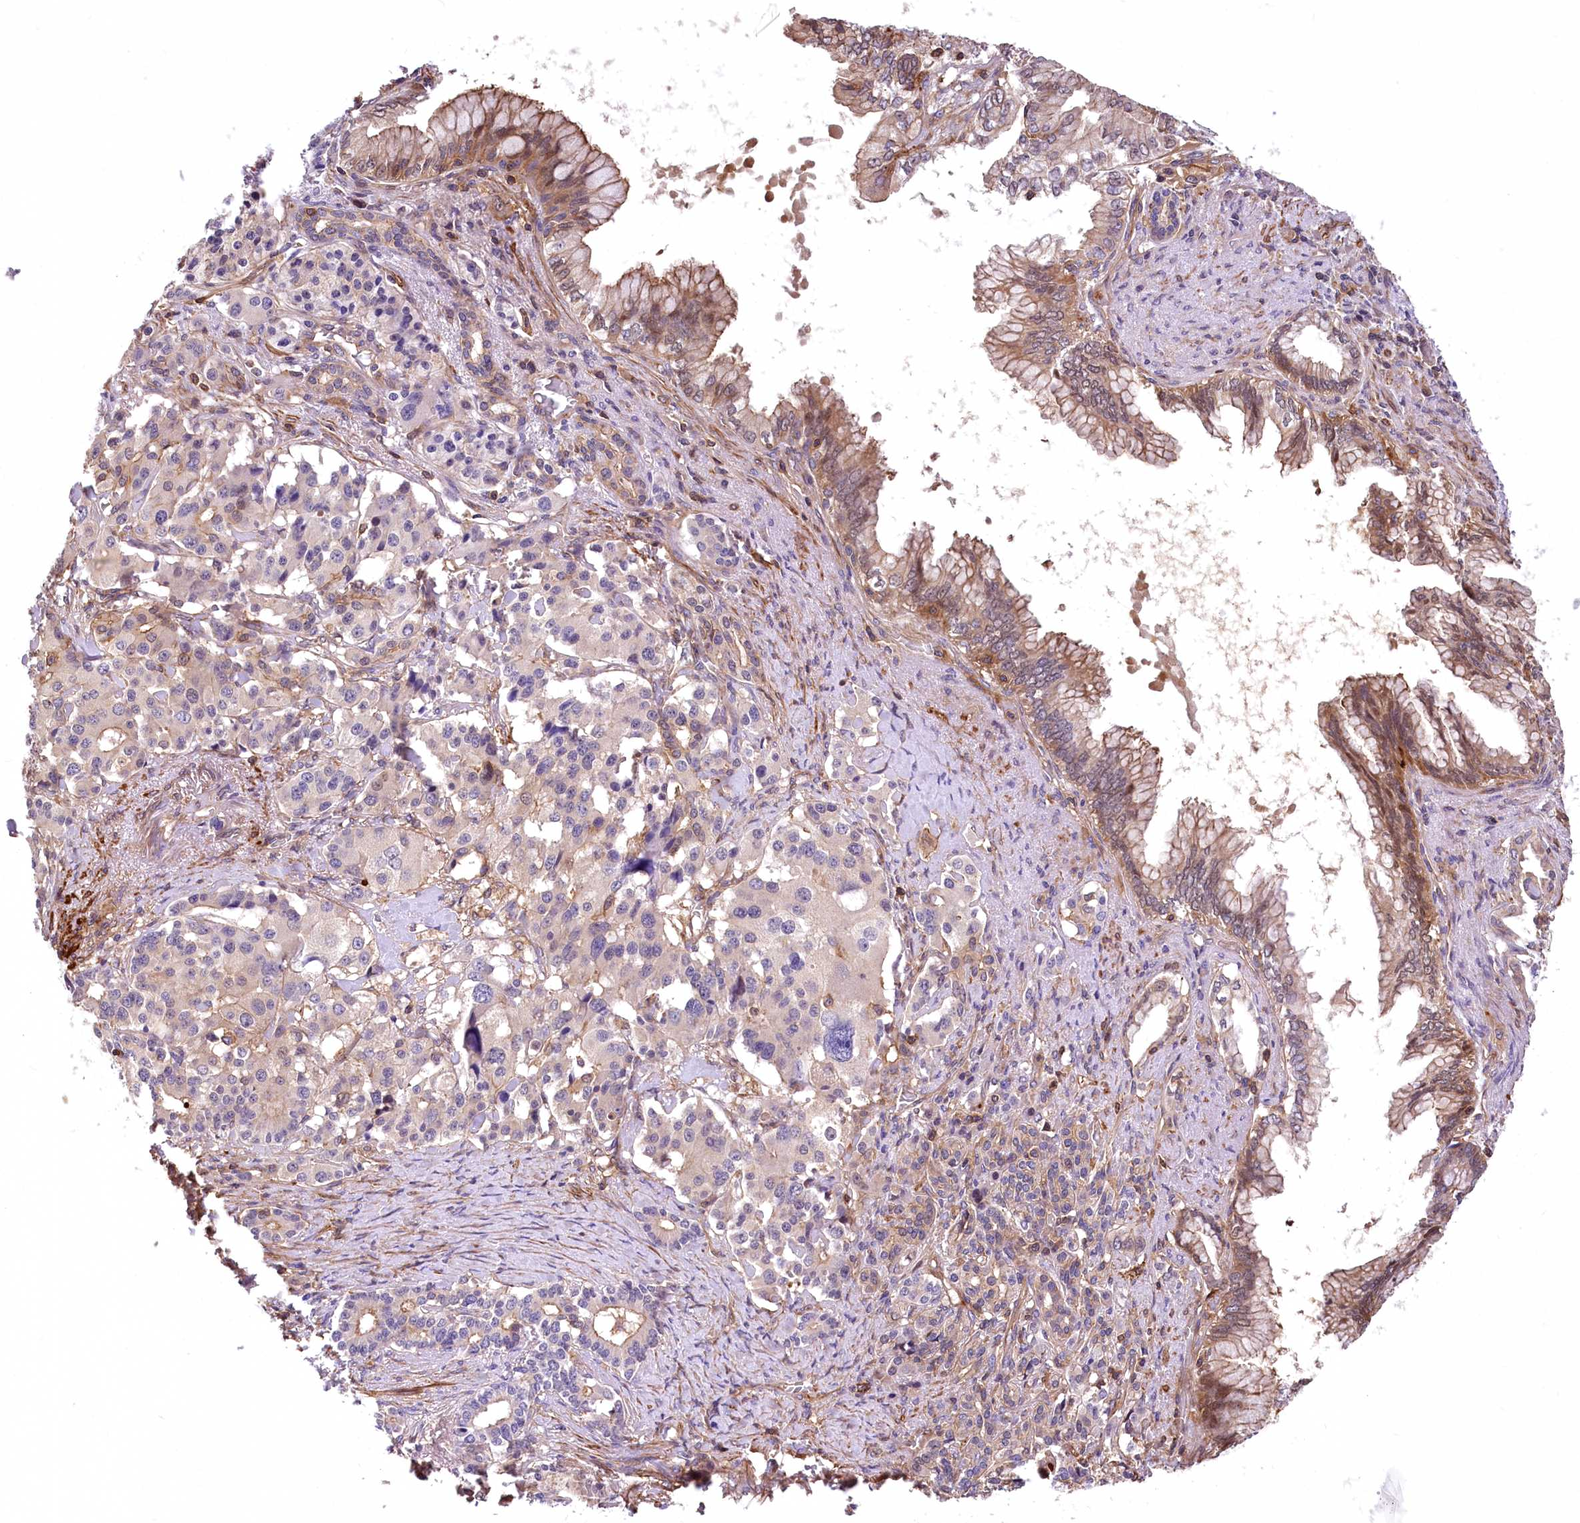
{"staining": {"intensity": "moderate", "quantity": "<25%", "location": "cytoplasmic/membranous,nuclear"}, "tissue": "pancreatic cancer", "cell_type": "Tumor cells", "image_type": "cancer", "snomed": [{"axis": "morphology", "description": "Adenocarcinoma, NOS"}, {"axis": "topography", "description": "Pancreas"}], "caption": "The photomicrograph exhibits a brown stain indicating the presence of a protein in the cytoplasmic/membranous and nuclear of tumor cells in pancreatic cancer (adenocarcinoma).", "gene": "DPP3", "patient": {"sex": "female", "age": 74}}